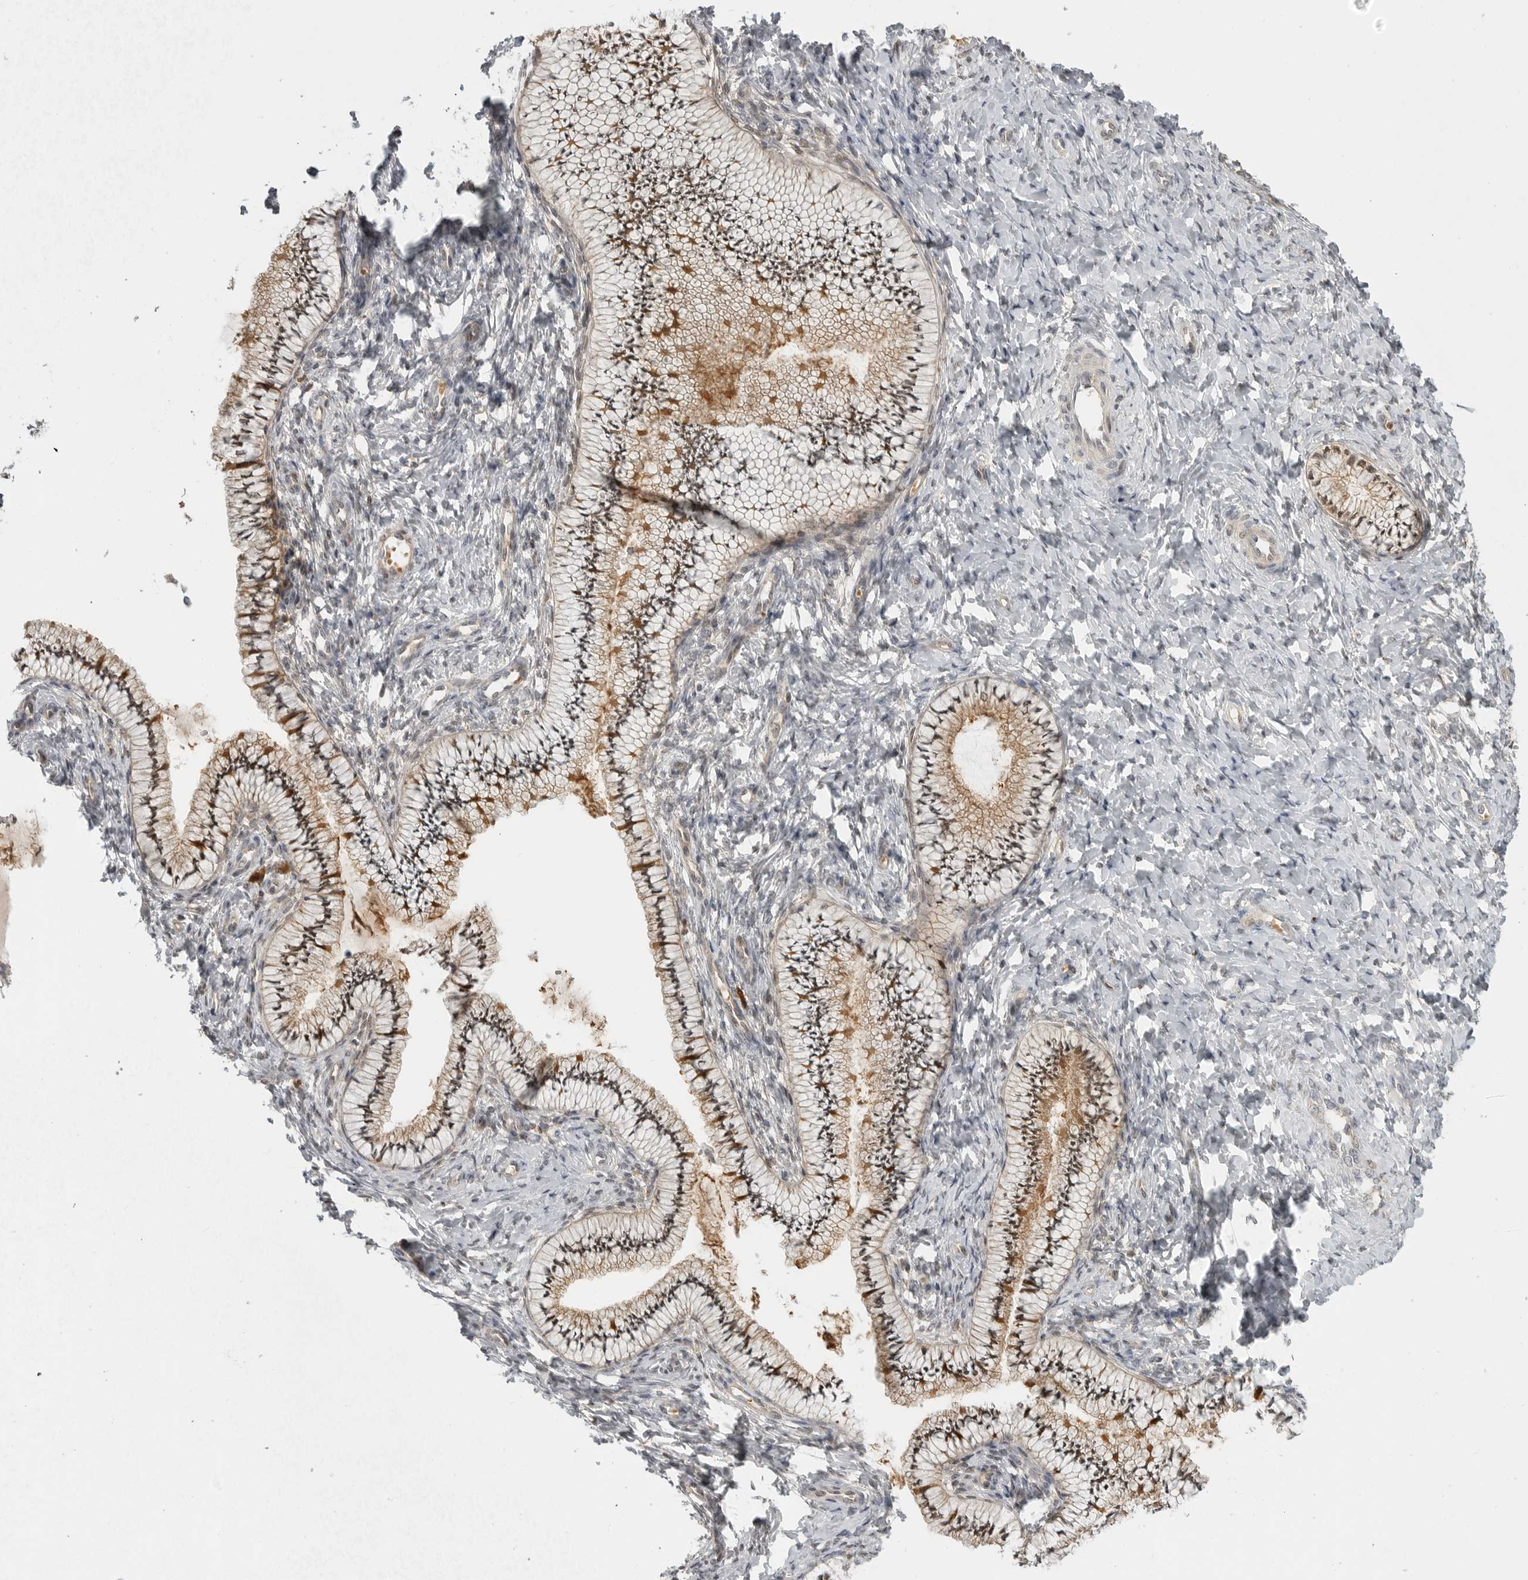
{"staining": {"intensity": "moderate", "quantity": ">75%", "location": "cytoplasmic/membranous,nuclear"}, "tissue": "cervix", "cell_type": "Glandular cells", "image_type": "normal", "snomed": [{"axis": "morphology", "description": "Normal tissue, NOS"}, {"axis": "topography", "description": "Cervix"}], "caption": "Moderate cytoplasmic/membranous,nuclear expression for a protein is identified in approximately >75% of glandular cells of normal cervix using immunohistochemistry (IHC).", "gene": "CTIF", "patient": {"sex": "female", "age": 36}}